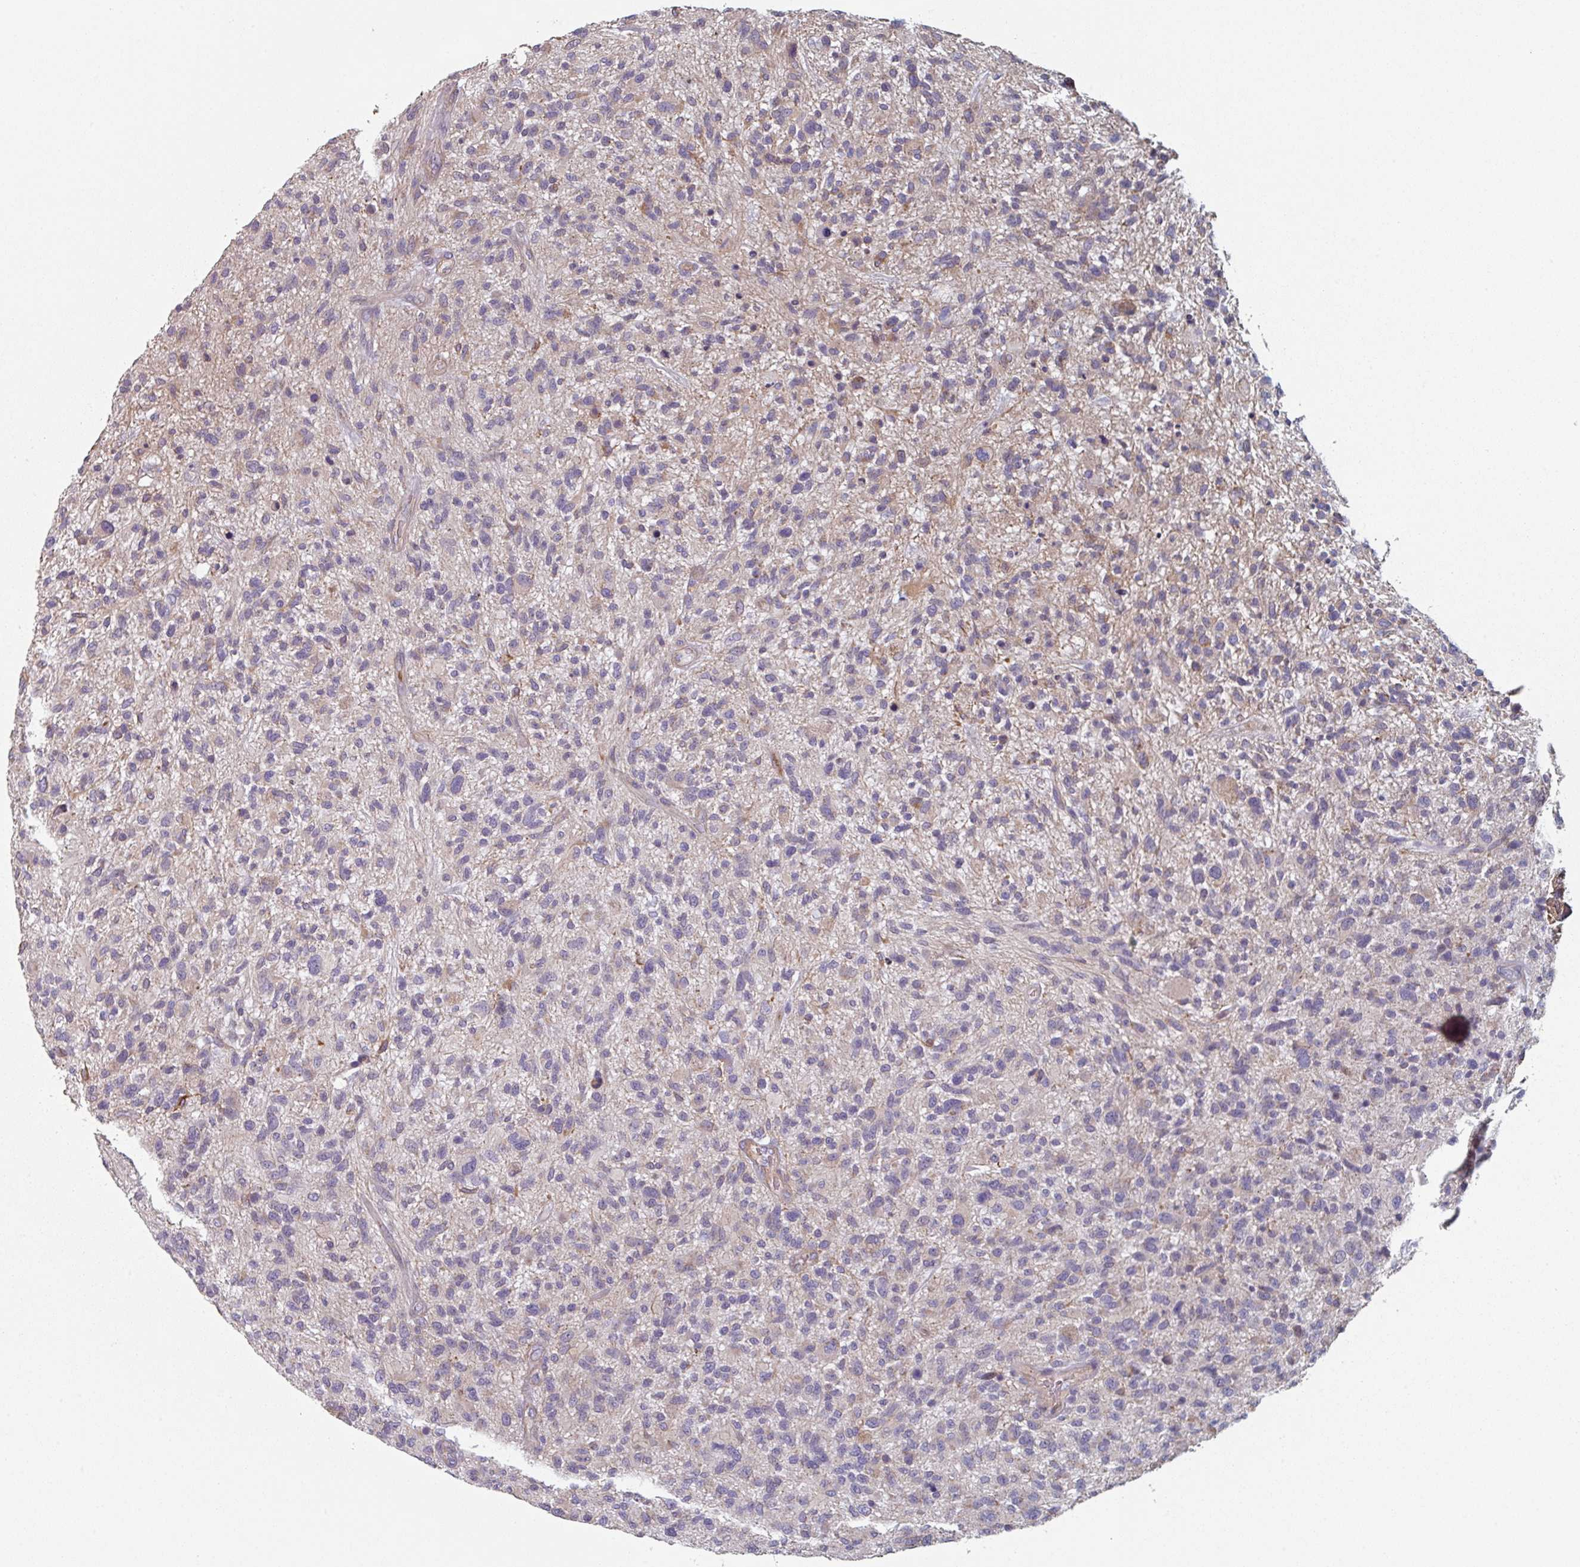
{"staining": {"intensity": "weak", "quantity": "<25%", "location": "cytoplasmic/membranous"}, "tissue": "glioma", "cell_type": "Tumor cells", "image_type": "cancer", "snomed": [{"axis": "morphology", "description": "Glioma, malignant, High grade"}, {"axis": "topography", "description": "Brain"}], "caption": "Glioma was stained to show a protein in brown. There is no significant staining in tumor cells.", "gene": "GSTA4", "patient": {"sex": "male", "age": 47}}